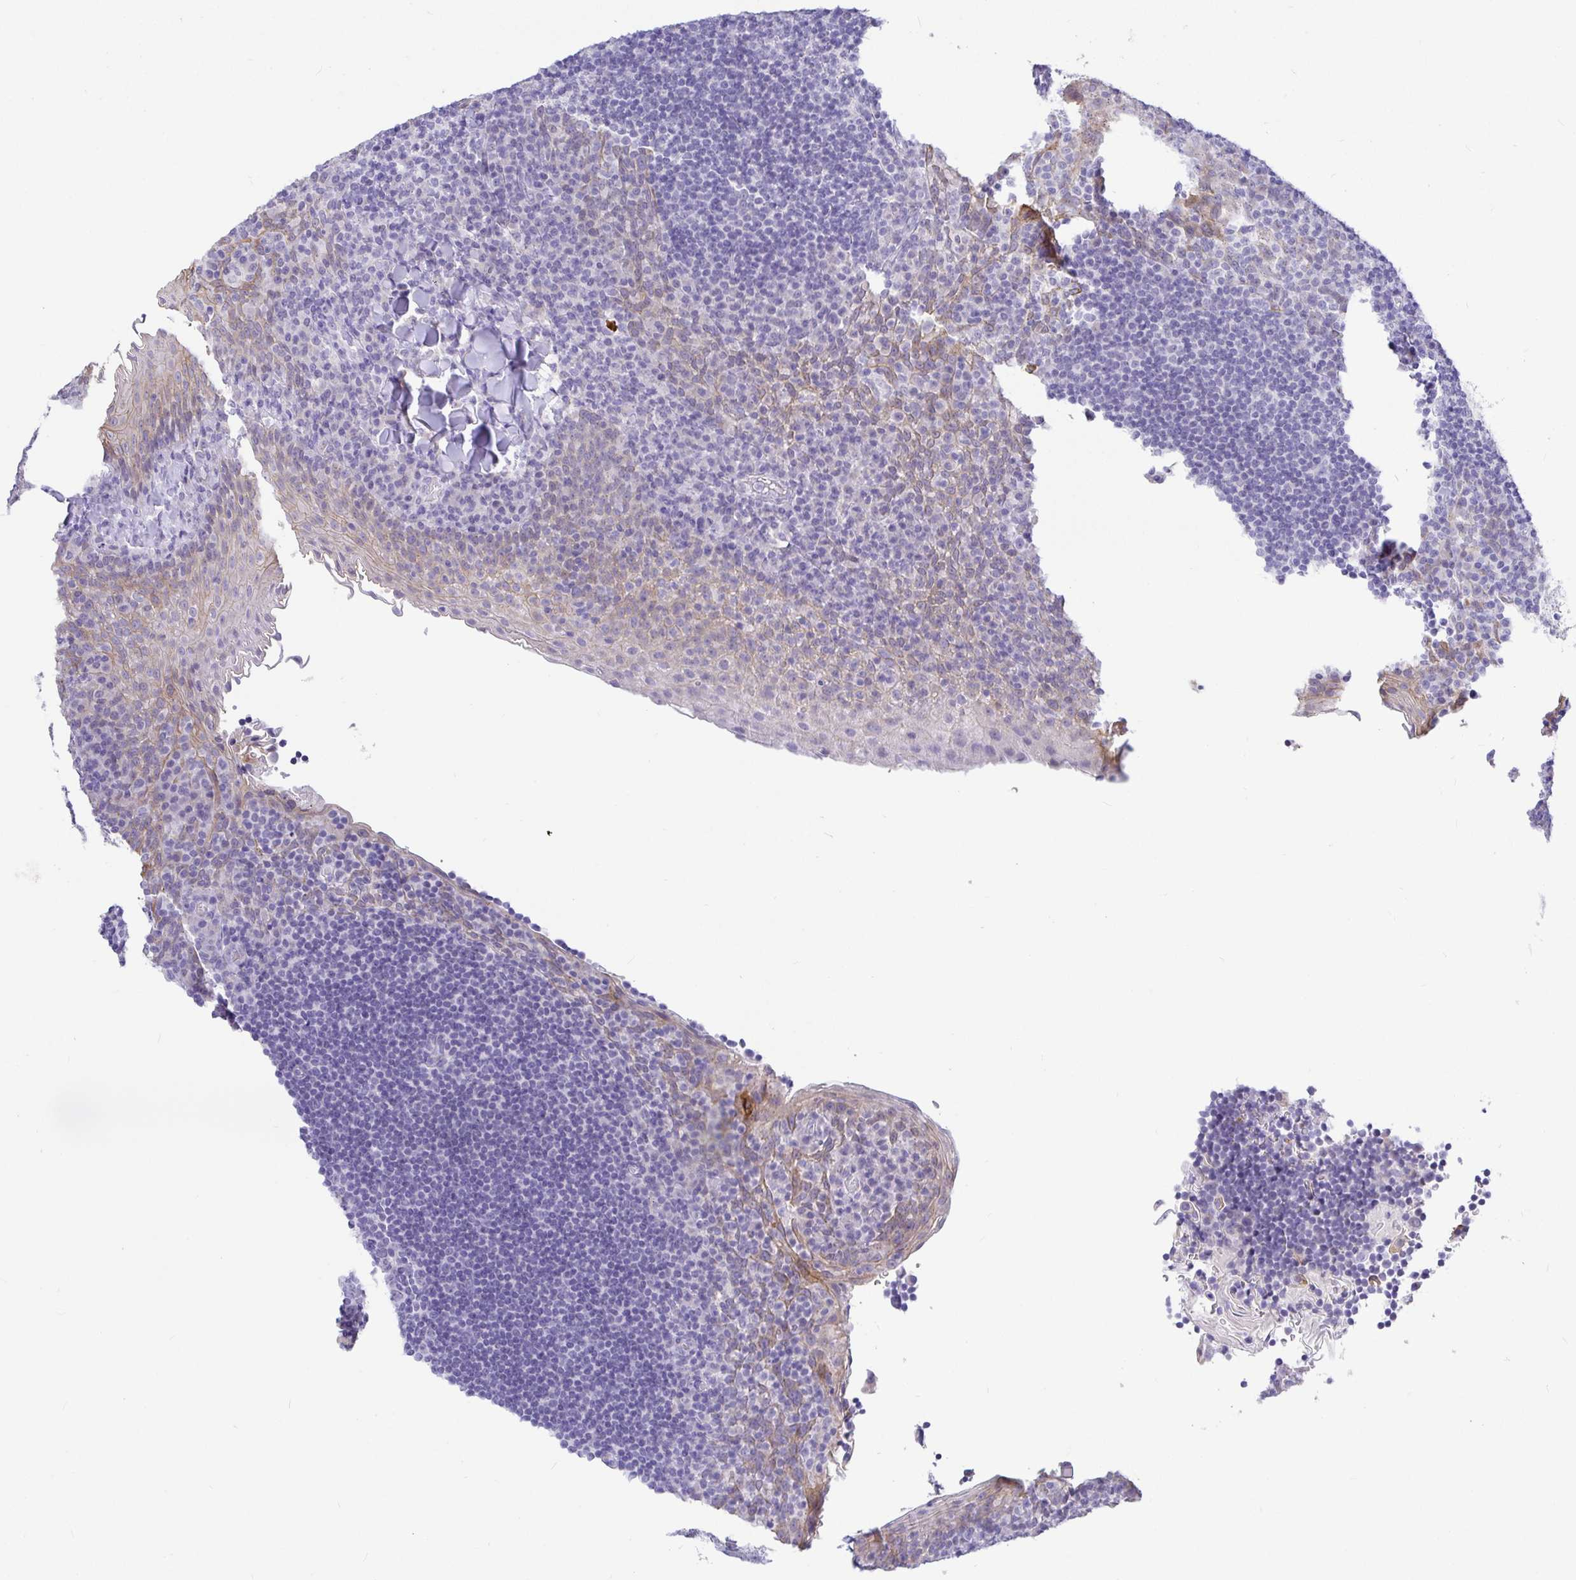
{"staining": {"intensity": "negative", "quantity": "none", "location": "none"}, "tissue": "tonsil", "cell_type": "Germinal center cells", "image_type": "normal", "snomed": [{"axis": "morphology", "description": "Normal tissue, NOS"}, {"axis": "topography", "description": "Tonsil"}], "caption": "Immunohistochemistry histopathology image of unremarkable human tonsil stained for a protein (brown), which exhibits no staining in germinal center cells.", "gene": "EZHIP", "patient": {"sex": "male", "age": 17}}